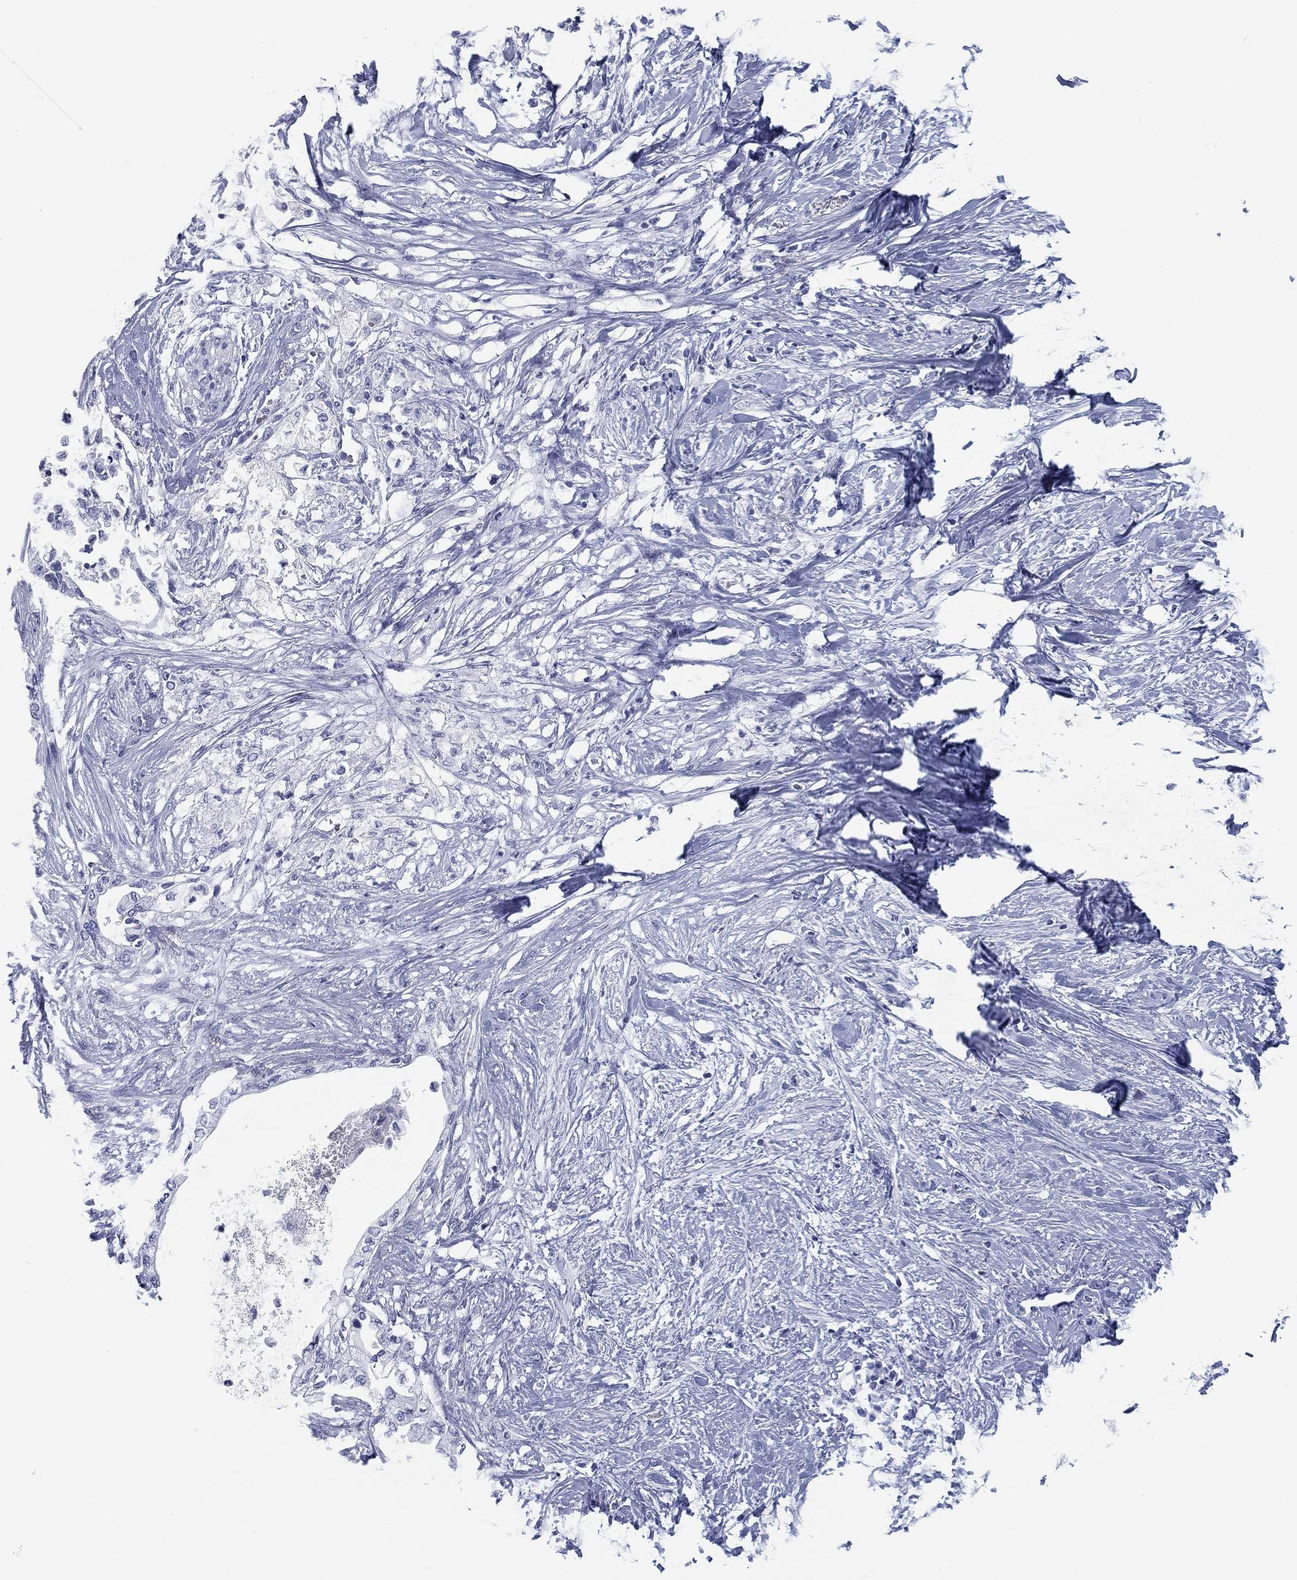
{"staining": {"intensity": "negative", "quantity": "none", "location": "none"}, "tissue": "pancreatic cancer", "cell_type": "Tumor cells", "image_type": "cancer", "snomed": [{"axis": "morphology", "description": "Normal tissue, NOS"}, {"axis": "morphology", "description": "Adenocarcinoma, NOS"}, {"axis": "topography", "description": "Pancreas"}, {"axis": "topography", "description": "Duodenum"}], "caption": "Immunohistochemistry of pancreatic adenocarcinoma displays no positivity in tumor cells.", "gene": "CALB1", "patient": {"sex": "female", "age": 60}}